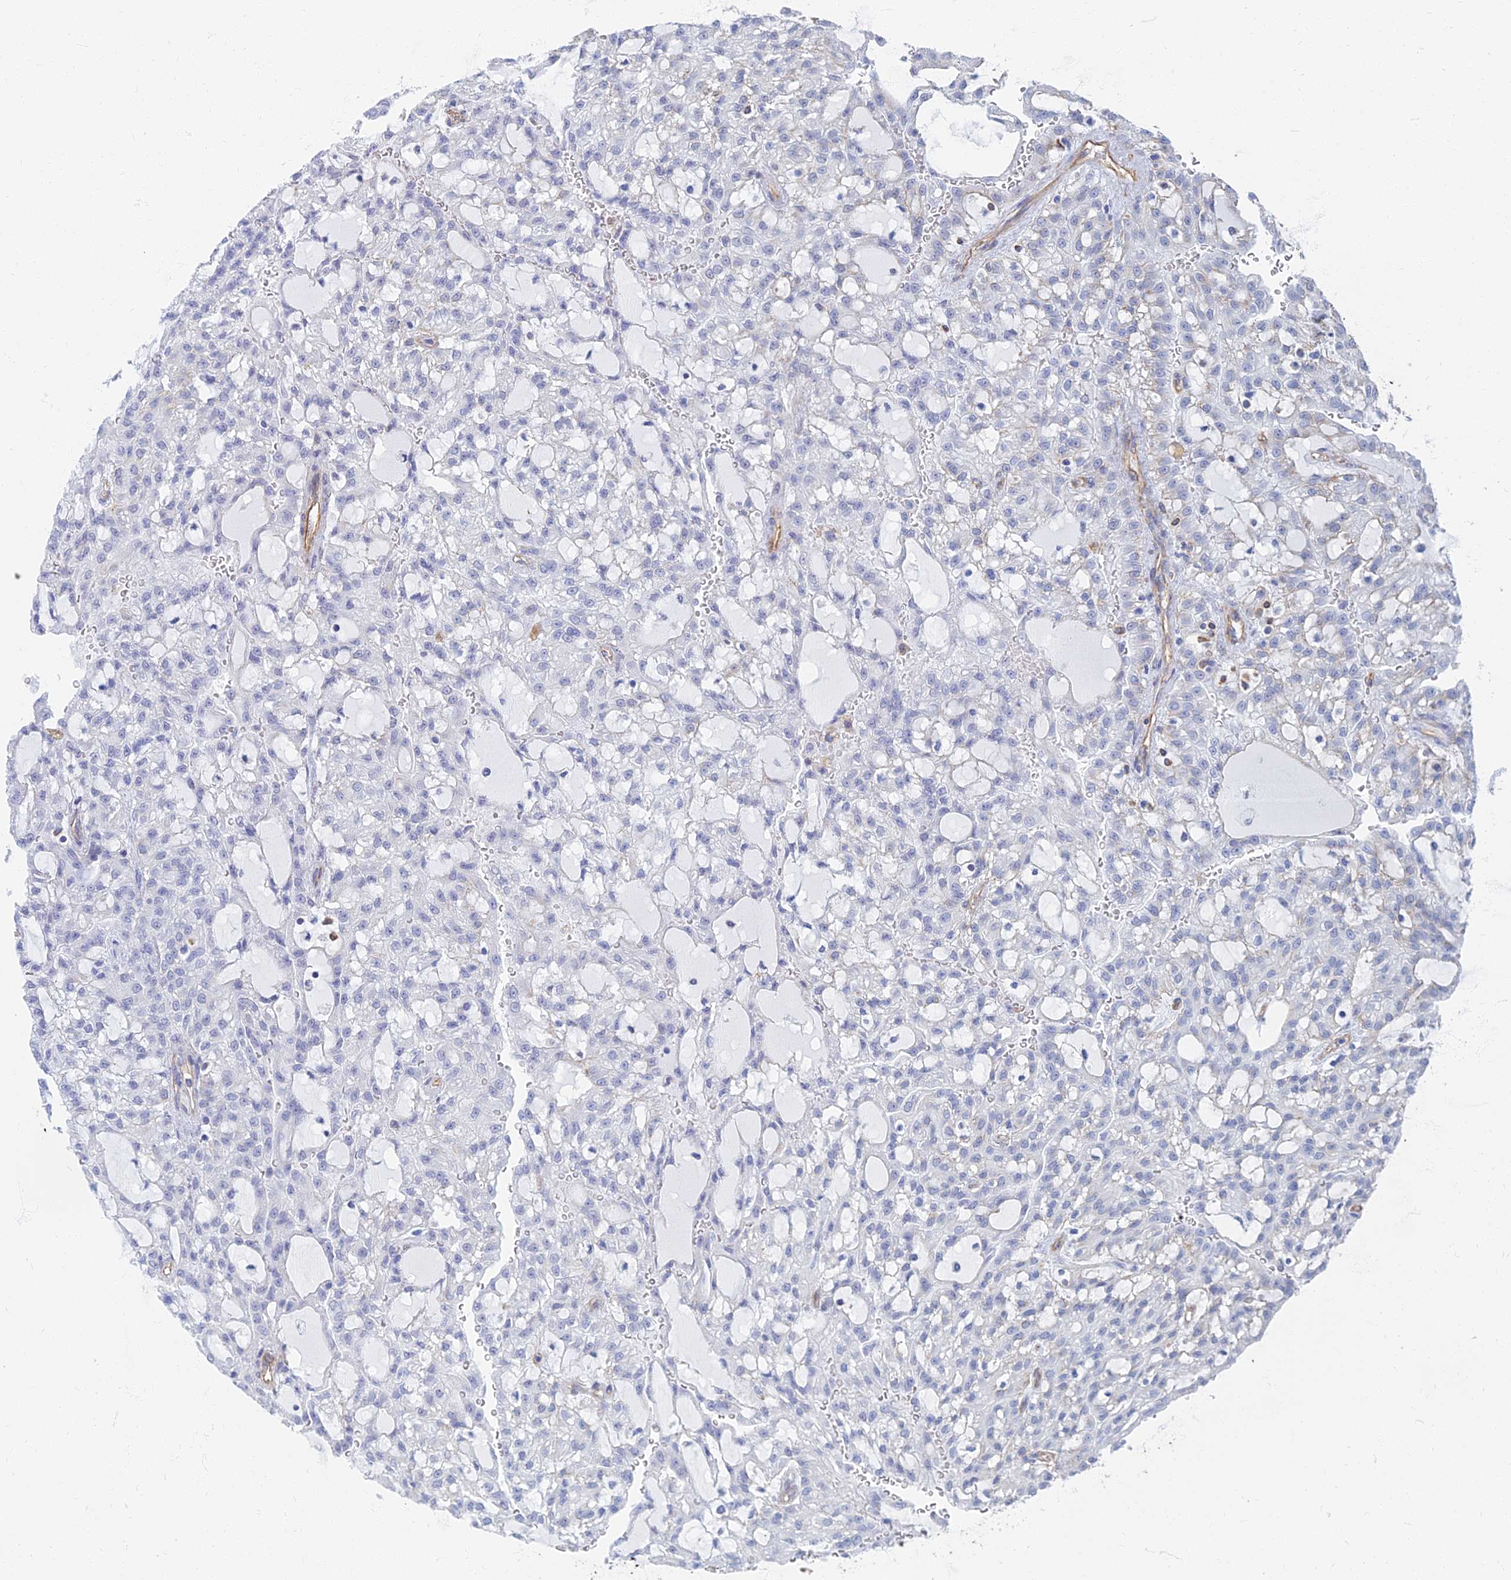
{"staining": {"intensity": "negative", "quantity": "none", "location": "none"}, "tissue": "renal cancer", "cell_type": "Tumor cells", "image_type": "cancer", "snomed": [{"axis": "morphology", "description": "Adenocarcinoma, NOS"}, {"axis": "topography", "description": "Kidney"}], "caption": "Immunohistochemical staining of renal cancer (adenocarcinoma) shows no significant positivity in tumor cells.", "gene": "RMC1", "patient": {"sex": "male", "age": 63}}